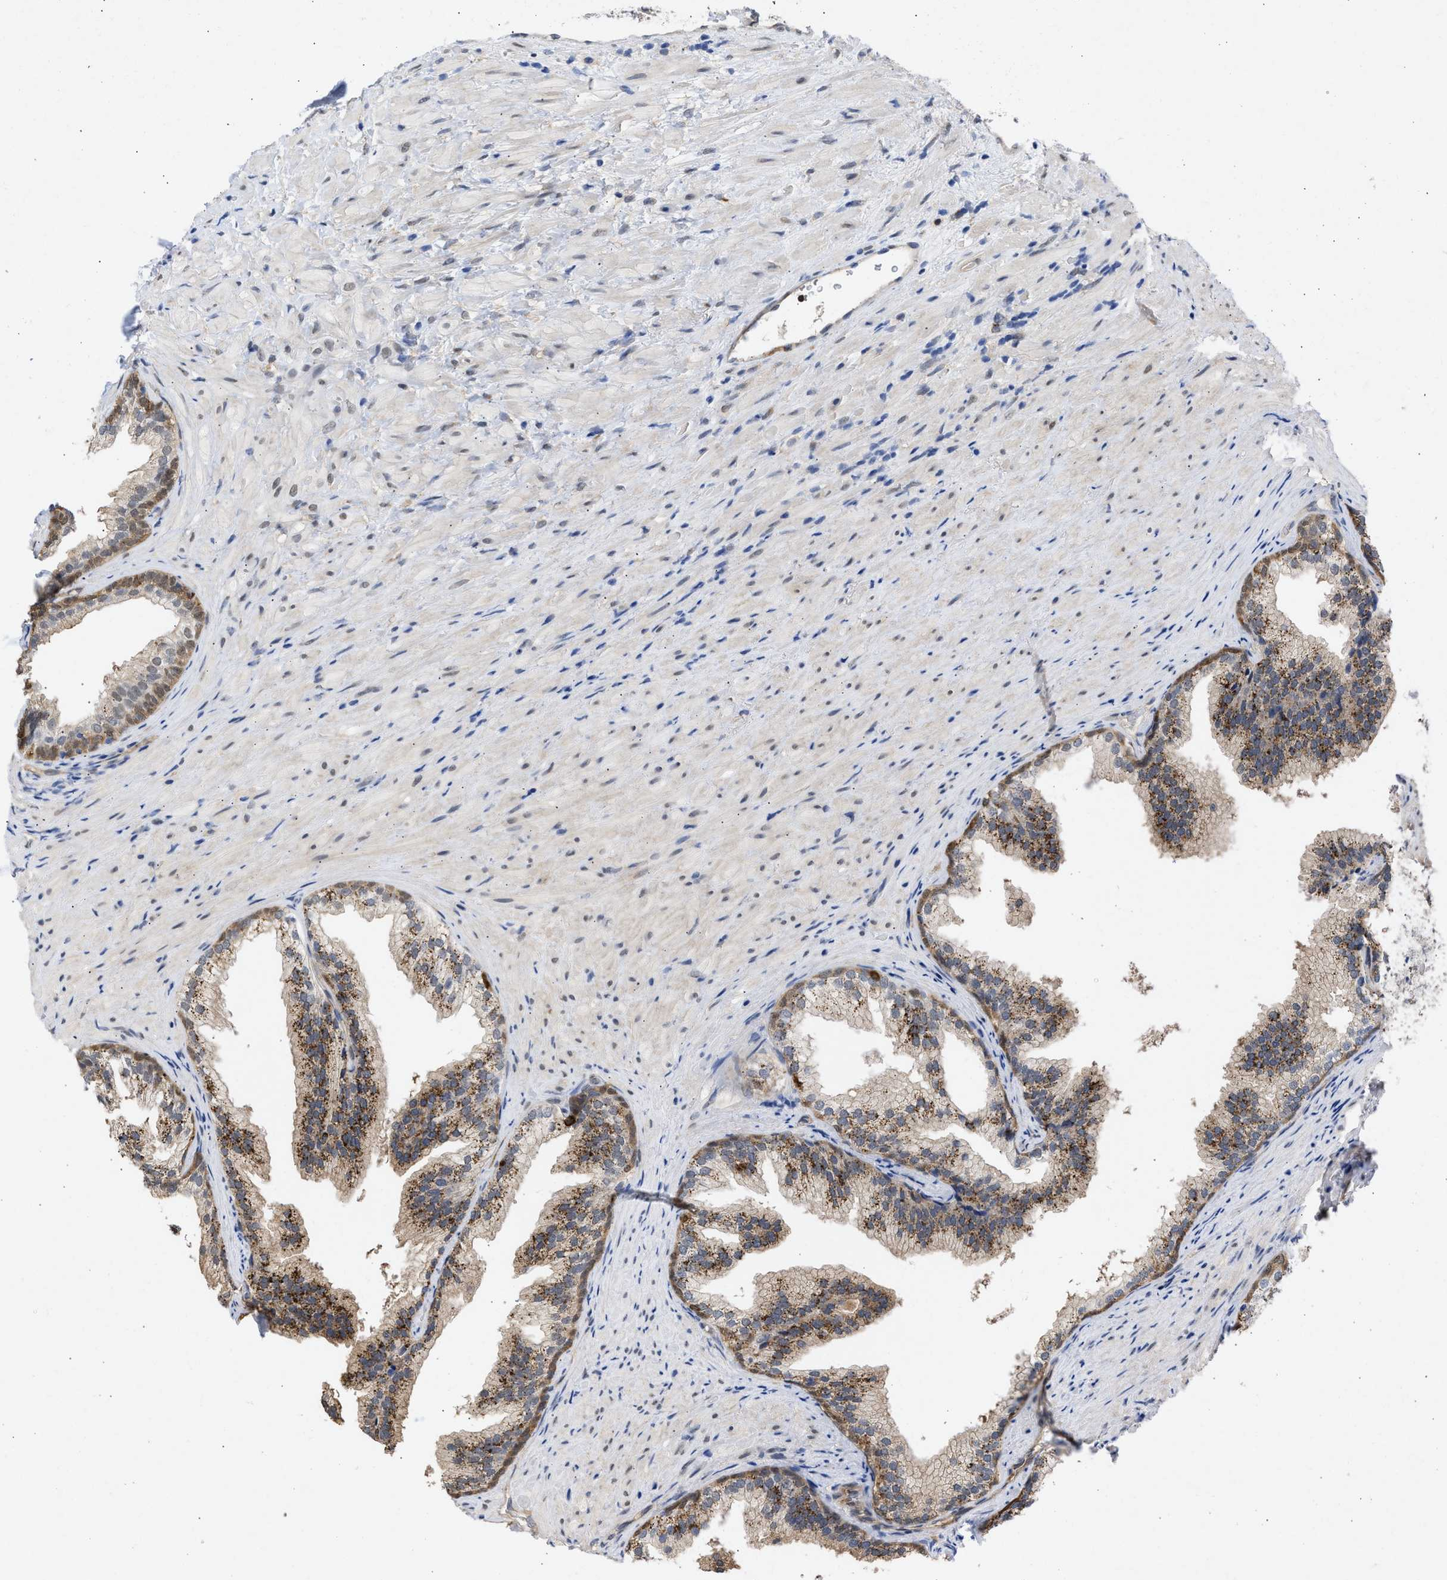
{"staining": {"intensity": "strong", "quantity": "<25%", "location": "cytoplasmic/membranous"}, "tissue": "prostate", "cell_type": "Glandular cells", "image_type": "normal", "snomed": [{"axis": "morphology", "description": "Normal tissue, NOS"}, {"axis": "topography", "description": "Prostate"}], "caption": "Protein analysis of normal prostate exhibits strong cytoplasmic/membranous positivity in about <25% of glandular cells. (Stains: DAB in brown, nuclei in blue, Microscopy: brightfield microscopy at high magnification).", "gene": "THRA", "patient": {"sex": "male", "age": 76}}